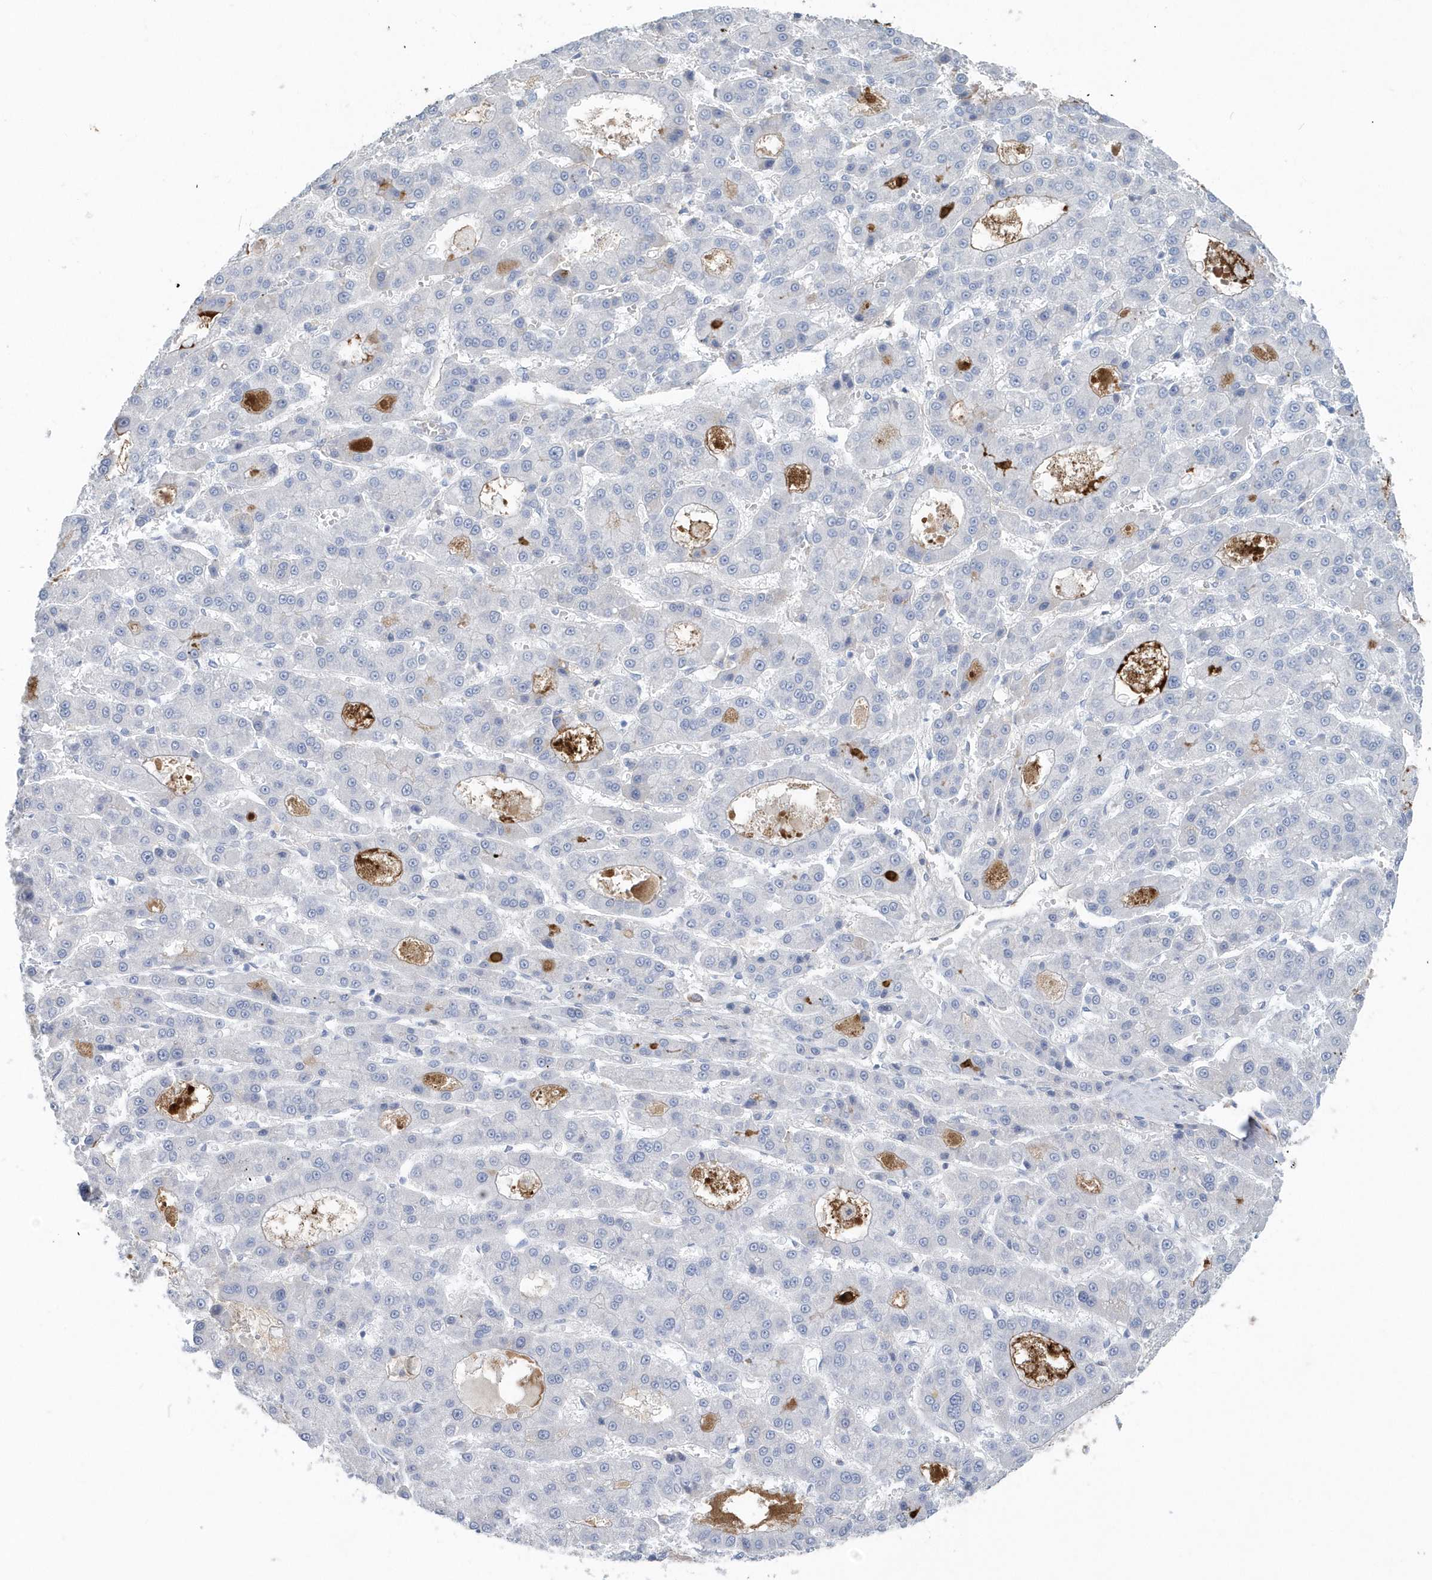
{"staining": {"intensity": "negative", "quantity": "none", "location": "none"}, "tissue": "liver cancer", "cell_type": "Tumor cells", "image_type": "cancer", "snomed": [{"axis": "morphology", "description": "Carcinoma, Hepatocellular, NOS"}, {"axis": "topography", "description": "Liver"}], "caption": "DAB immunohistochemical staining of human liver cancer demonstrates no significant expression in tumor cells. (DAB immunohistochemistry with hematoxylin counter stain).", "gene": "JCHAIN", "patient": {"sex": "male", "age": 70}}